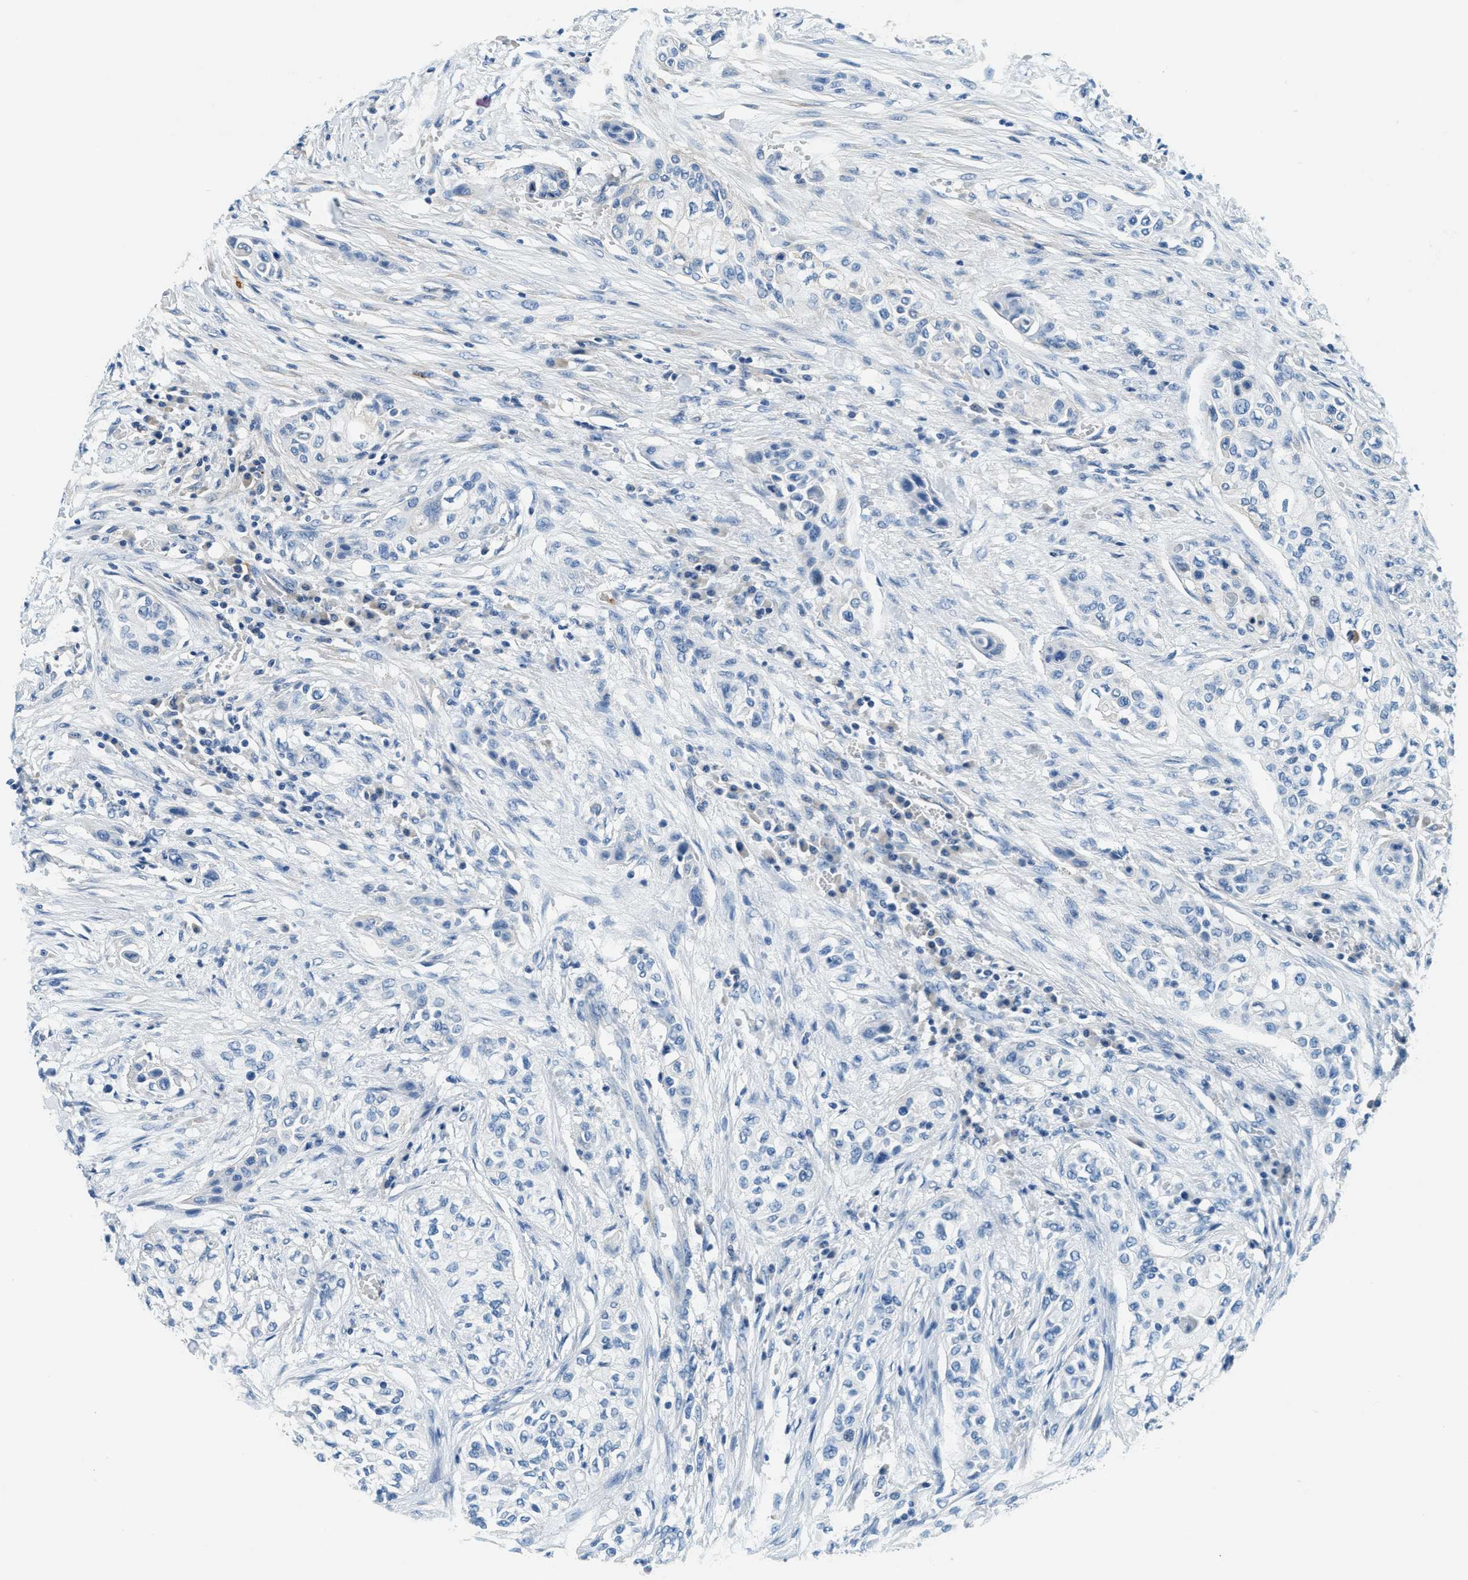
{"staining": {"intensity": "negative", "quantity": "none", "location": "none"}, "tissue": "urothelial cancer", "cell_type": "Tumor cells", "image_type": "cancer", "snomed": [{"axis": "morphology", "description": "Urothelial carcinoma, High grade"}, {"axis": "topography", "description": "Urinary bladder"}], "caption": "Immunohistochemistry (IHC) micrograph of human high-grade urothelial carcinoma stained for a protein (brown), which demonstrates no expression in tumor cells. (Stains: DAB (3,3'-diaminobenzidine) IHC with hematoxylin counter stain, Microscopy: brightfield microscopy at high magnification).", "gene": "A2M", "patient": {"sex": "male", "age": 74}}